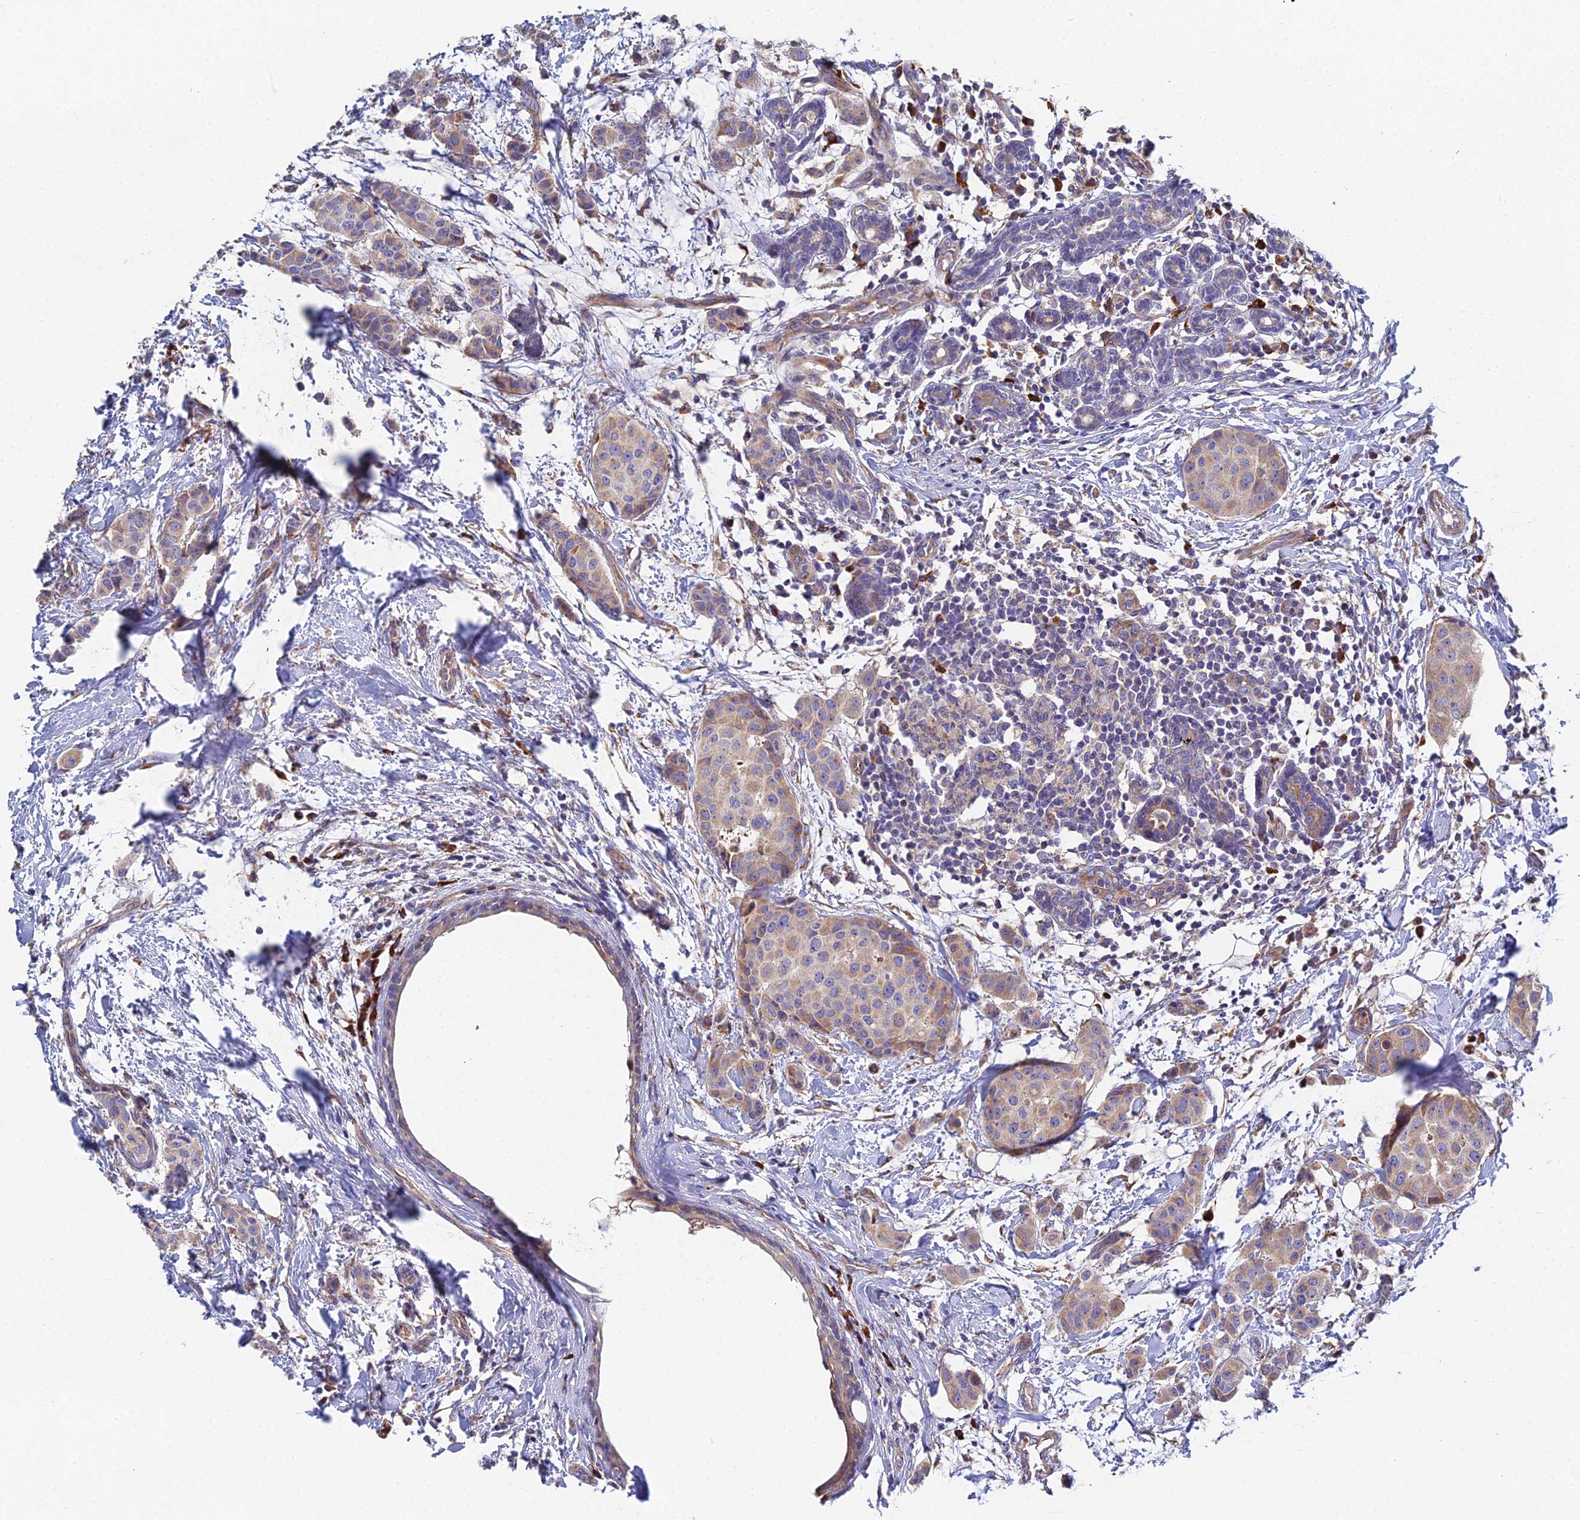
{"staining": {"intensity": "weak", "quantity": "25%-75%", "location": "cytoplasmic/membranous"}, "tissue": "breast cancer", "cell_type": "Tumor cells", "image_type": "cancer", "snomed": [{"axis": "morphology", "description": "Duct carcinoma"}, {"axis": "topography", "description": "Breast"}], "caption": "Immunohistochemical staining of breast cancer reveals weak cytoplasmic/membranous protein expression in approximately 25%-75% of tumor cells. Immunohistochemistry stains the protein of interest in brown and the nuclei are stained blue.", "gene": "CLCN3", "patient": {"sex": "female", "age": 40}}